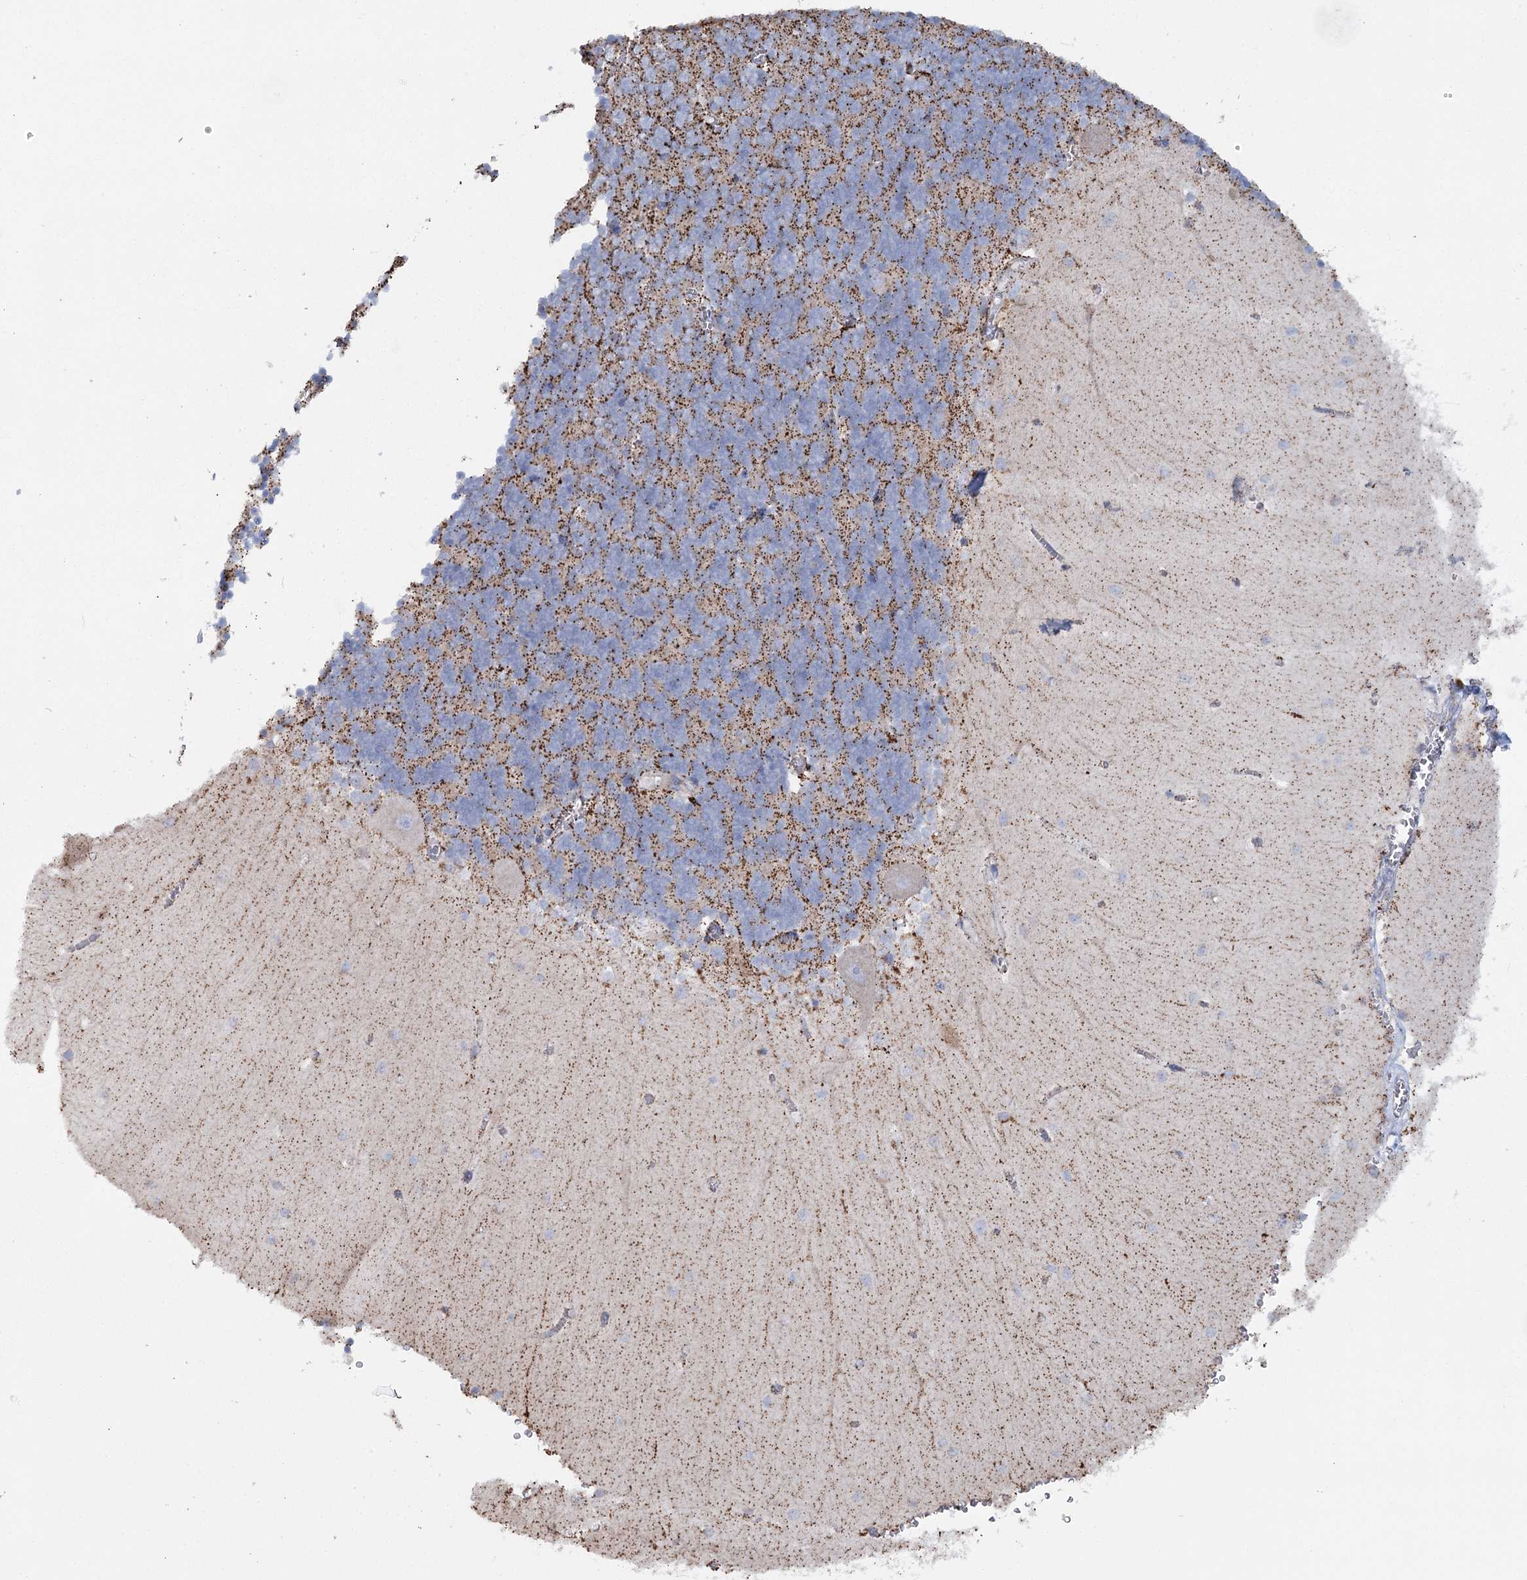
{"staining": {"intensity": "moderate", "quantity": ">75%", "location": "cytoplasmic/membranous"}, "tissue": "cerebellum", "cell_type": "Cells in granular layer", "image_type": "normal", "snomed": [{"axis": "morphology", "description": "Normal tissue, NOS"}, {"axis": "topography", "description": "Cerebellum"}], "caption": "This is a histology image of immunohistochemistry (IHC) staining of unremarkable cerebellum, which shows moderate expression in the cytoplasmic/membranous of cells in granular layer.", "gene": "MRPL44", "patient": {"sex": "male", "age": 37}}